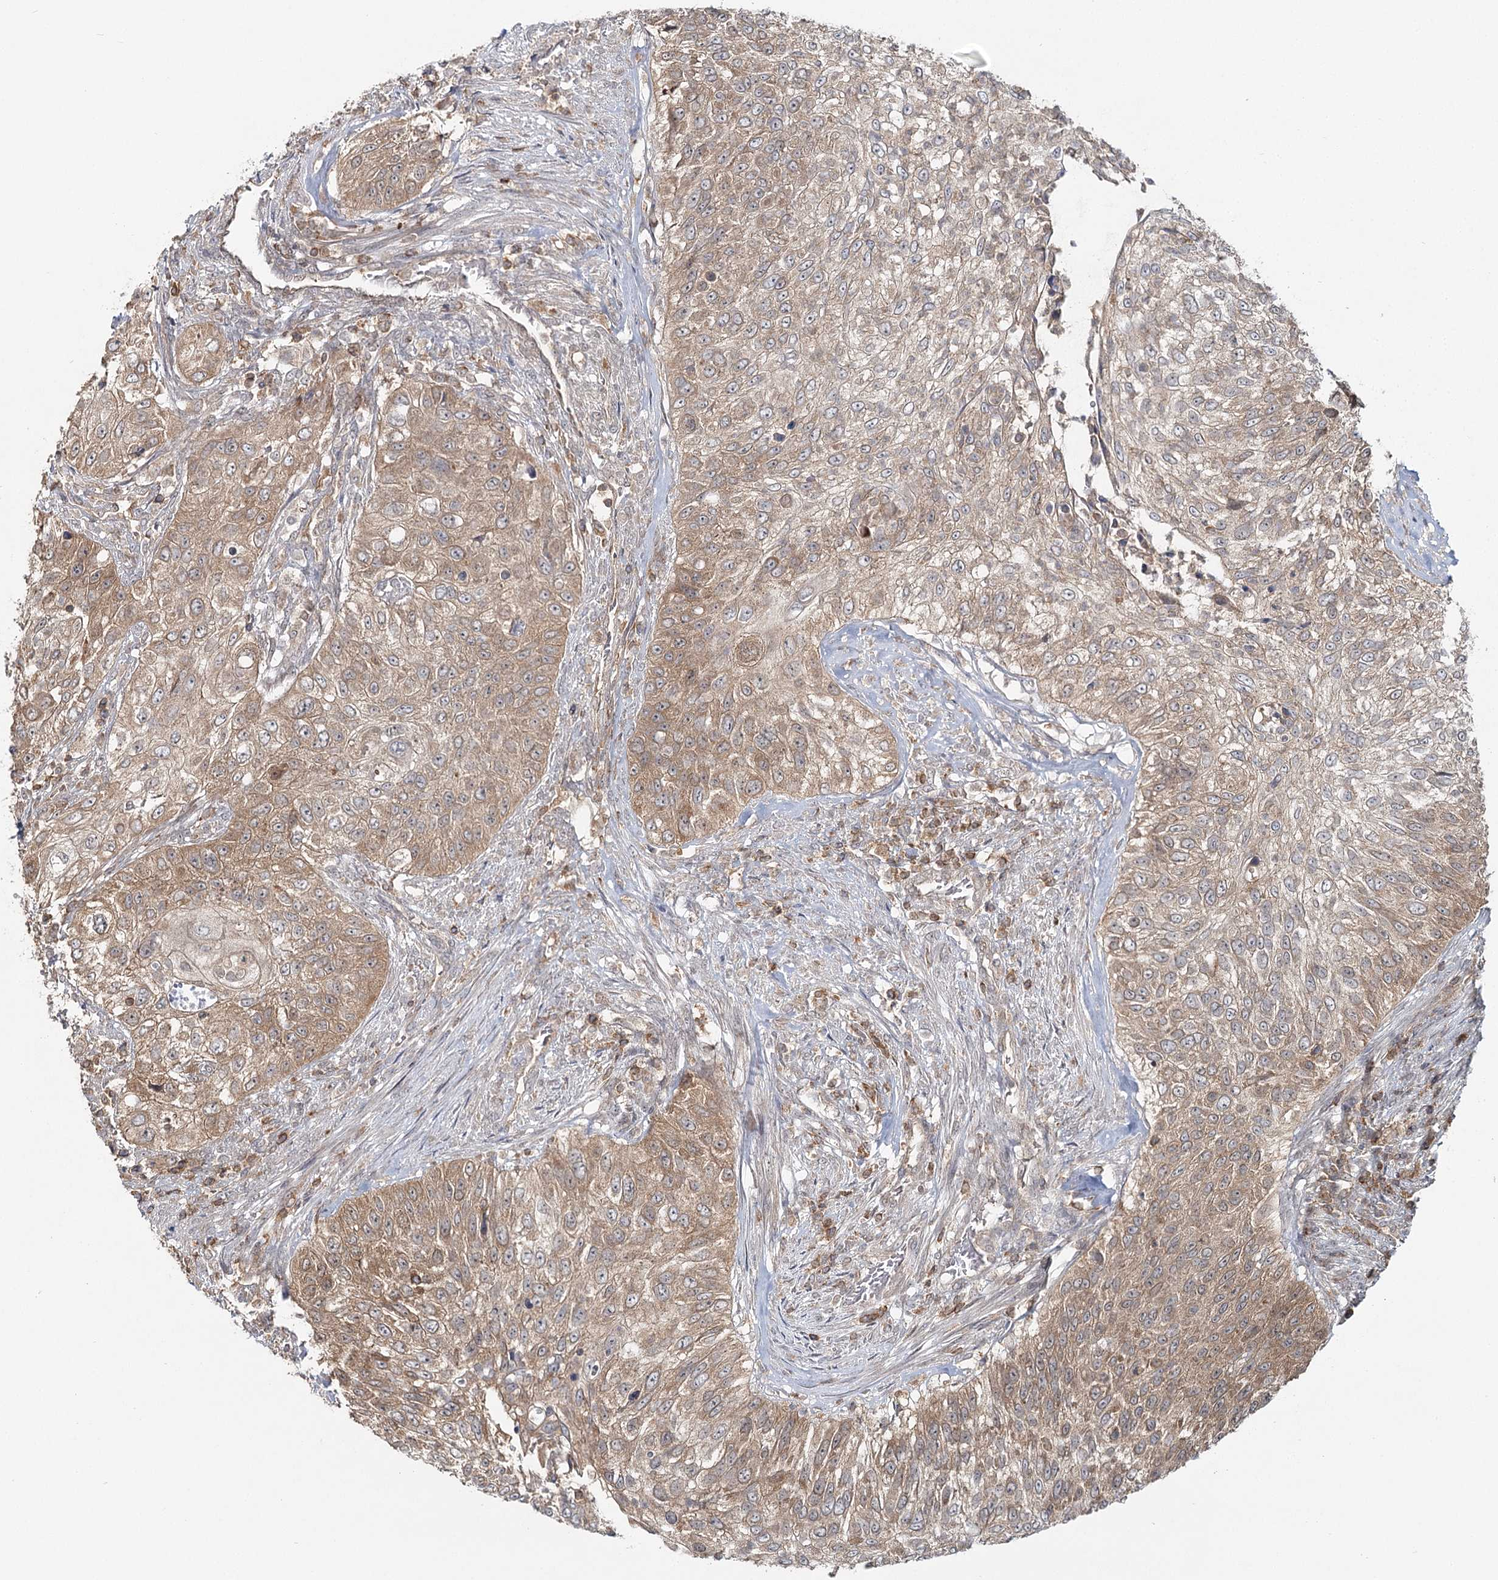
{"staining": {"intensity": "moderate", "quantity": ">75%", "location": "cytoplasmic/membranous"}, "tissue": "urothelial cancer", "cell_type": "Tumor cells", "image_type": "cancer", "snomed": [{"axis": "morphology", "description": "Urothelial carcinoma, High grade"}, {"axis": "topography", "description": "Urinary bladder"}], "caption": "Tumor cells demonstrate medium levels of moderate cytoplasmic/membranous expression in about >75% of cells in high-grade urothelial carcinoma.", "gene": "FAM120B", "patient": {"sex": "female", "age": 60}}